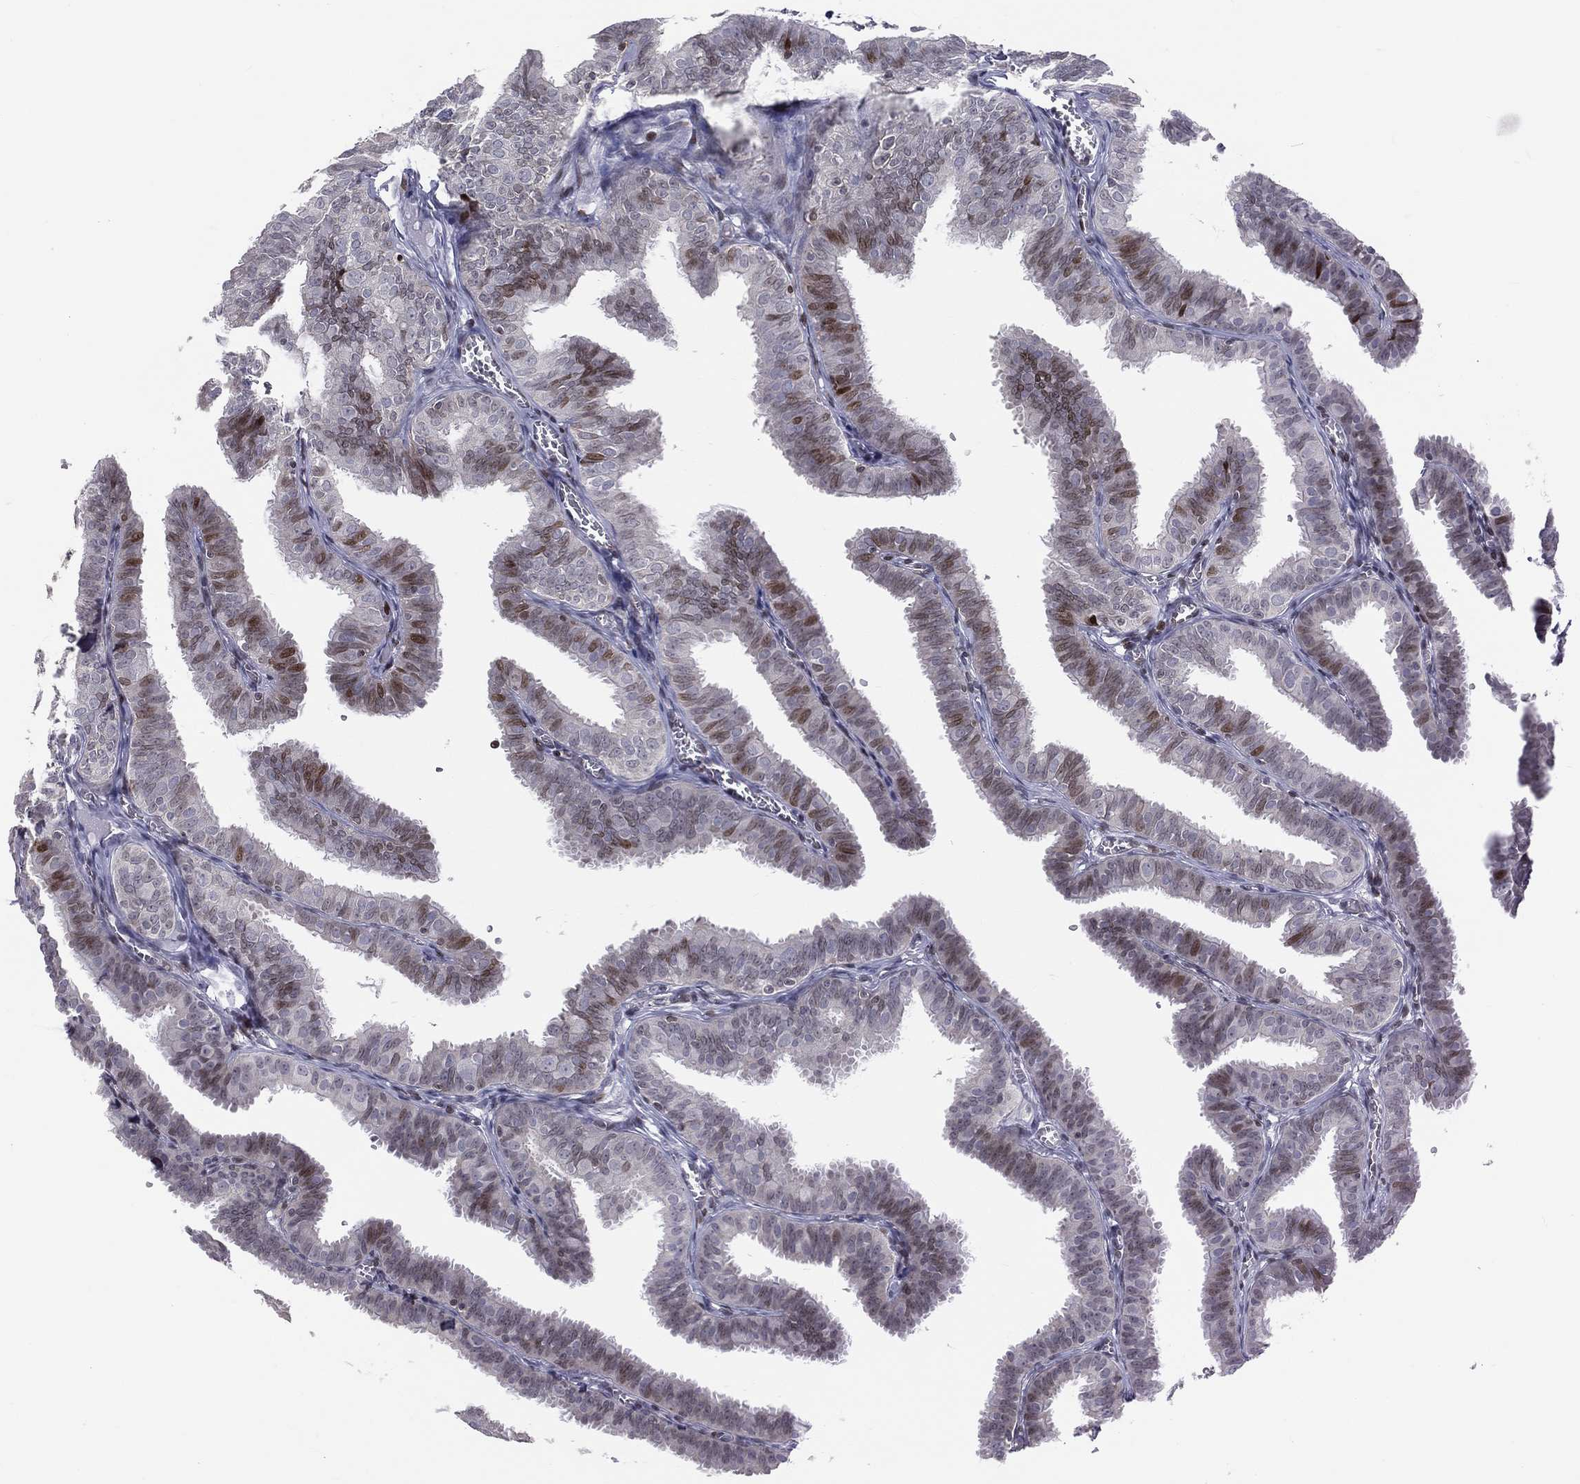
{"staining": {"intensity": "moderate", "quantity": "25%-75%", "location": "nuclear"}, "tissue": "fallopian tube", "cell_type": "Glandular cells", "image_type": "normal", "snomed": [{"axis": "morphology", "description": "Normal tissue, NOS"}, {"axis": "topography", "description": "Fallopian tube"}], "caption": "A brown stain highlights moderate nuclear expression of a protein in glandular cells of normal human fallopian tube. (DAB (3,3'-diaminobenzidine) IHC with brightfield microscopy, high magnification).", "gene": "DBF4B", "patient": {"sex": "female", "age": 25}}